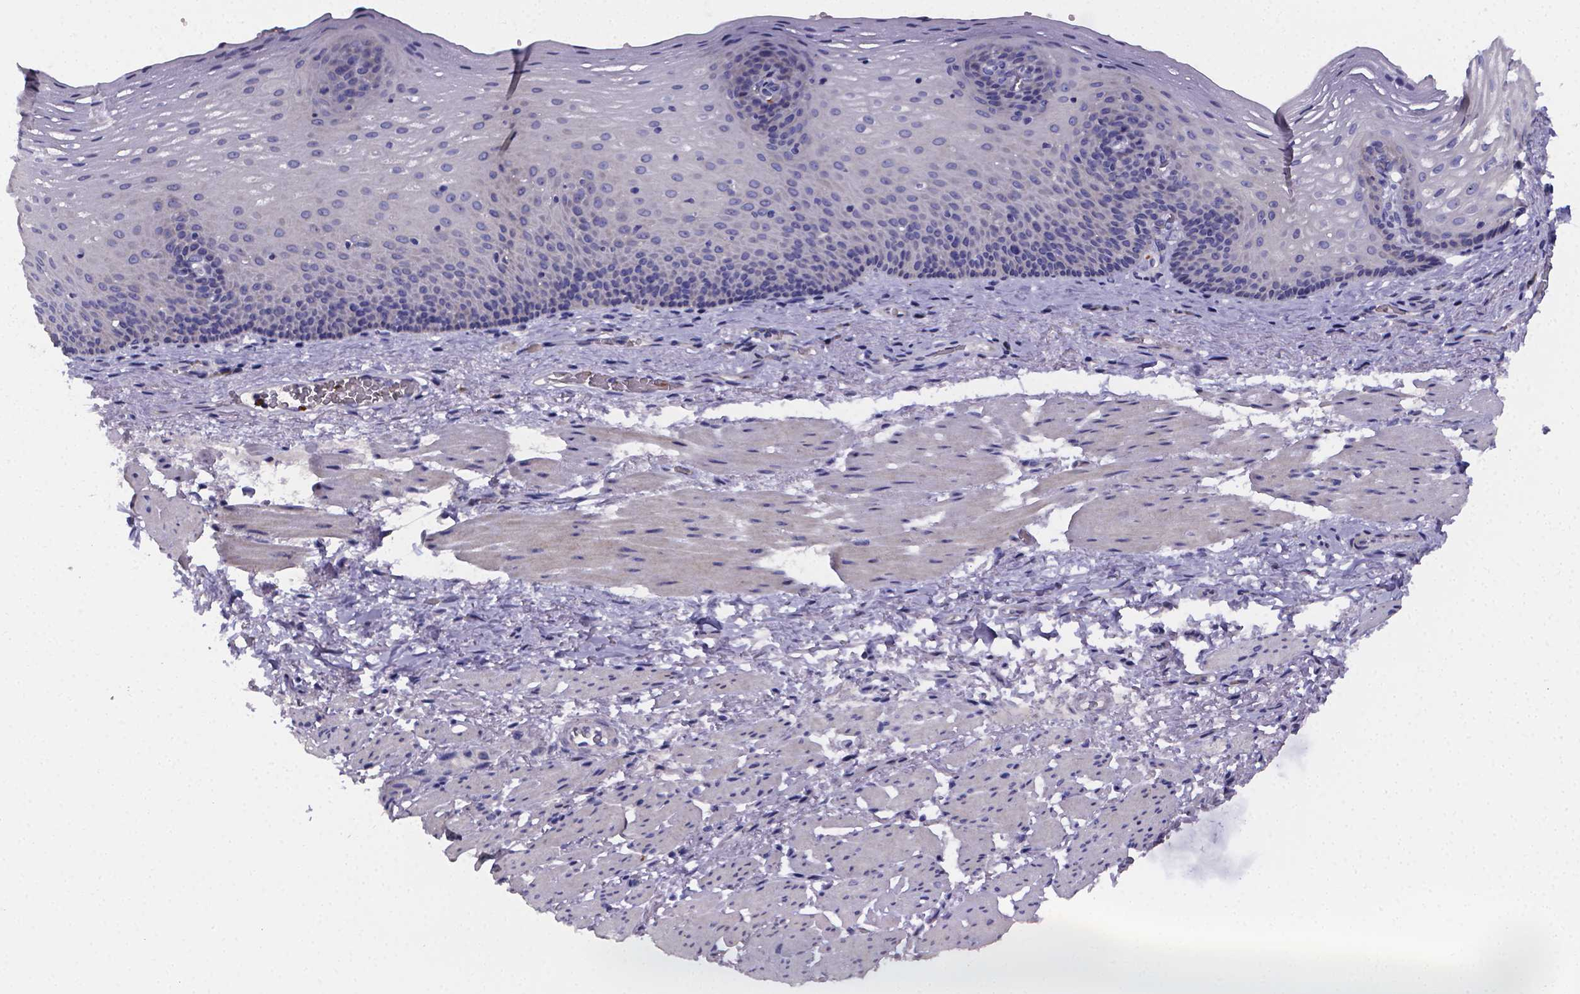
{"staining": {"intensity": "negative", "quantity": "none", "location": "none"}, "tissue": "esophagus", "cell_type": "Squamous epithelial cells", "image_type": "normal", "snomed": [{"axis": "morphology", "description": "Normal tissue, NOS"}, {"axis": "topography", "description": "Esophagus"}], "caption": "This is a image of immunohistochemistry staining of benign esophagus, which shows no expression in squamous epithelial cells.", "gene": "GABRA3", "patient": {"sex": "male", "age": 76}}